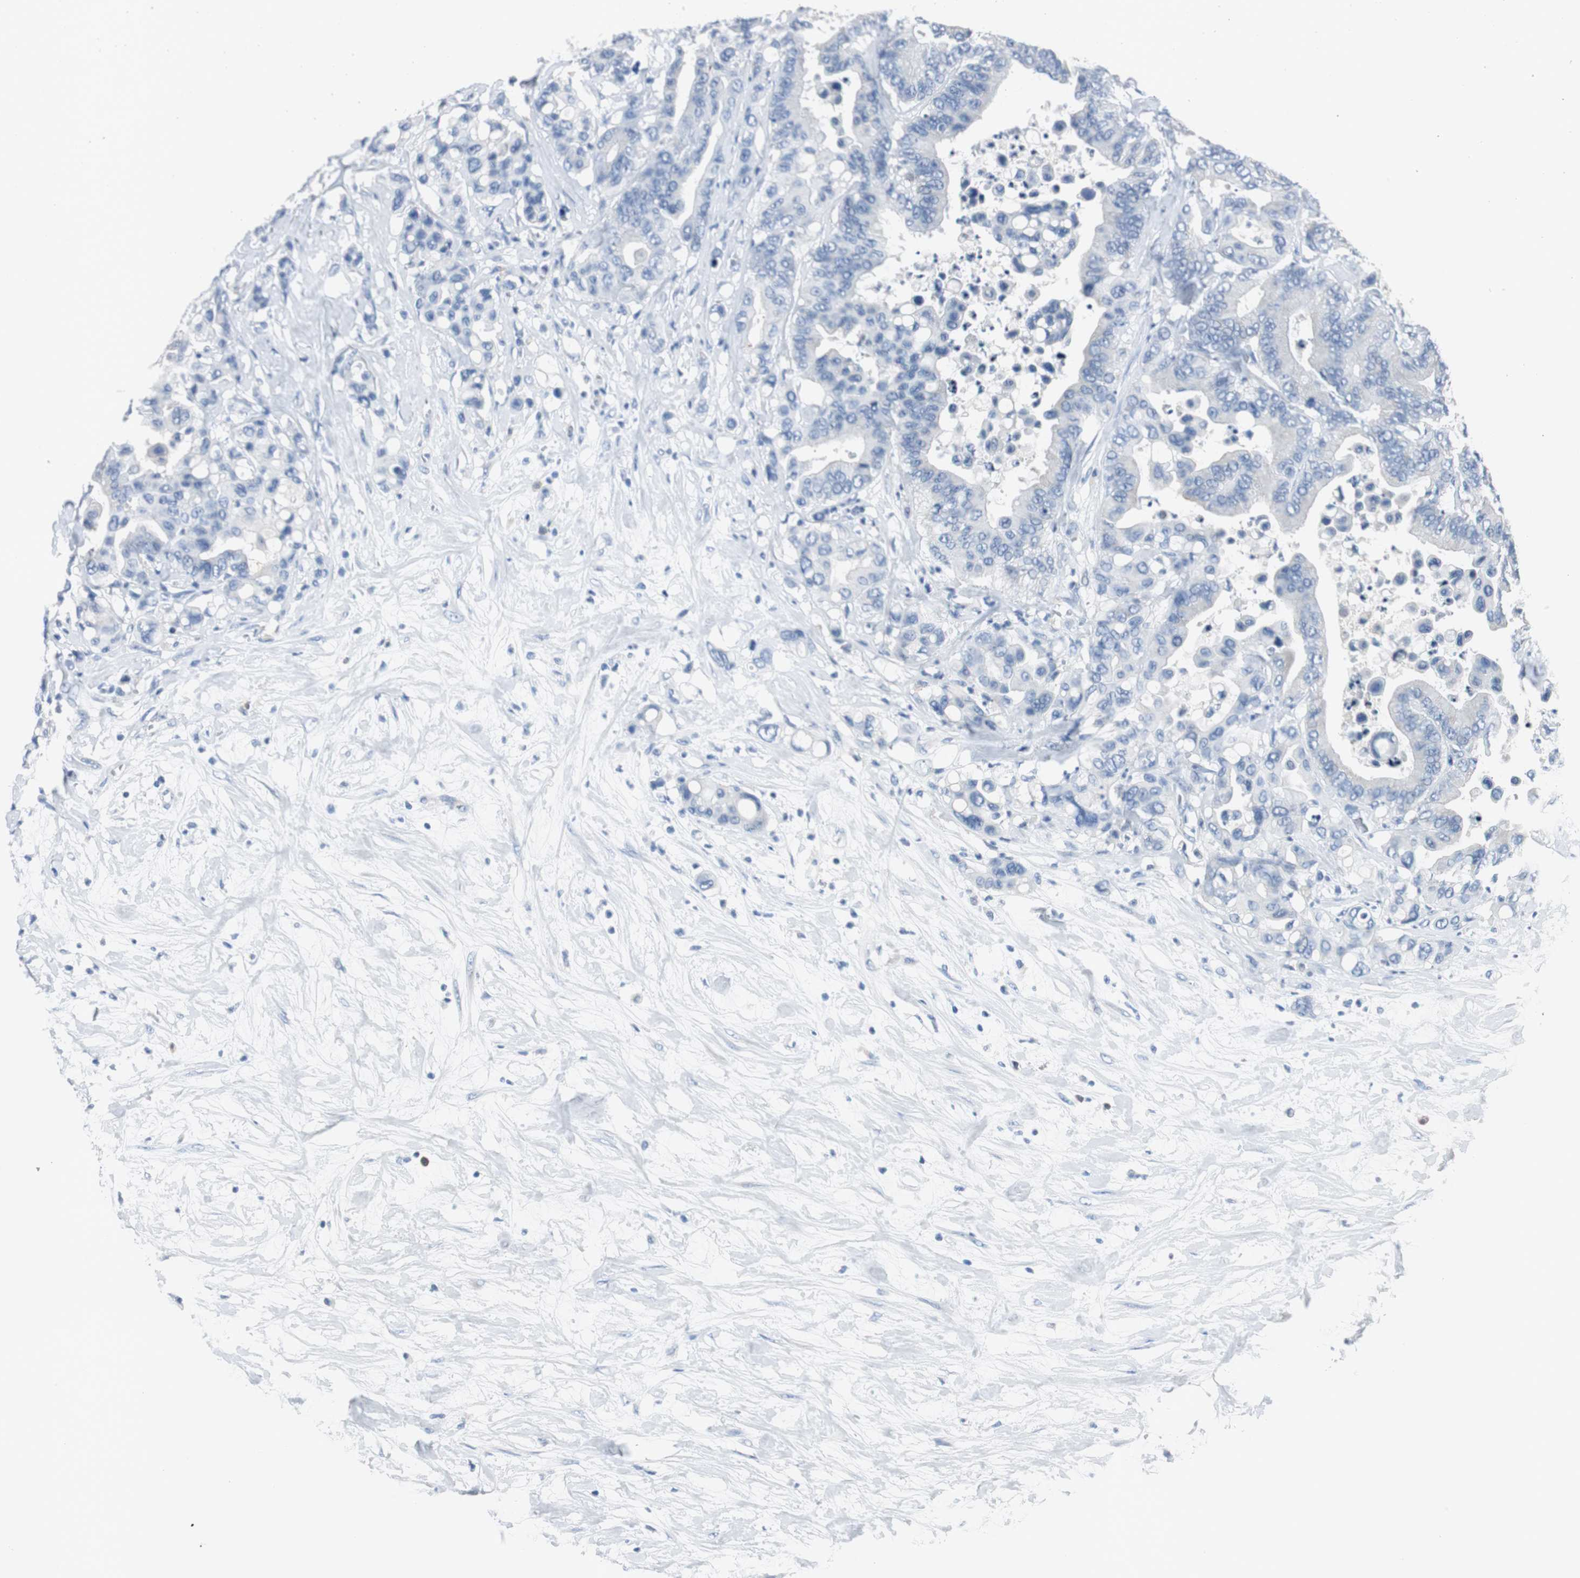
{"staining": {"intensity": "negative", "quantity": "none", "location": "none"}, "tissue": "colorectal cancer", "cell_type": "Tumor cells", "image_type": "cancer", "snomed": [{"axis": "morphology", "description": "Normal tissue, NOS"}, {"axis": "morphology", "description": "Adenocarcinoma, NOS"}, {"axis": "topography", "description": "Colon"}], "caption": "Immunohistochemical staining of human colorectal adenocarcinoma exhibits no significant positivity in tumor cells.", "gene": "FBP1", "patient": {"sex": "male", "age": 82}}